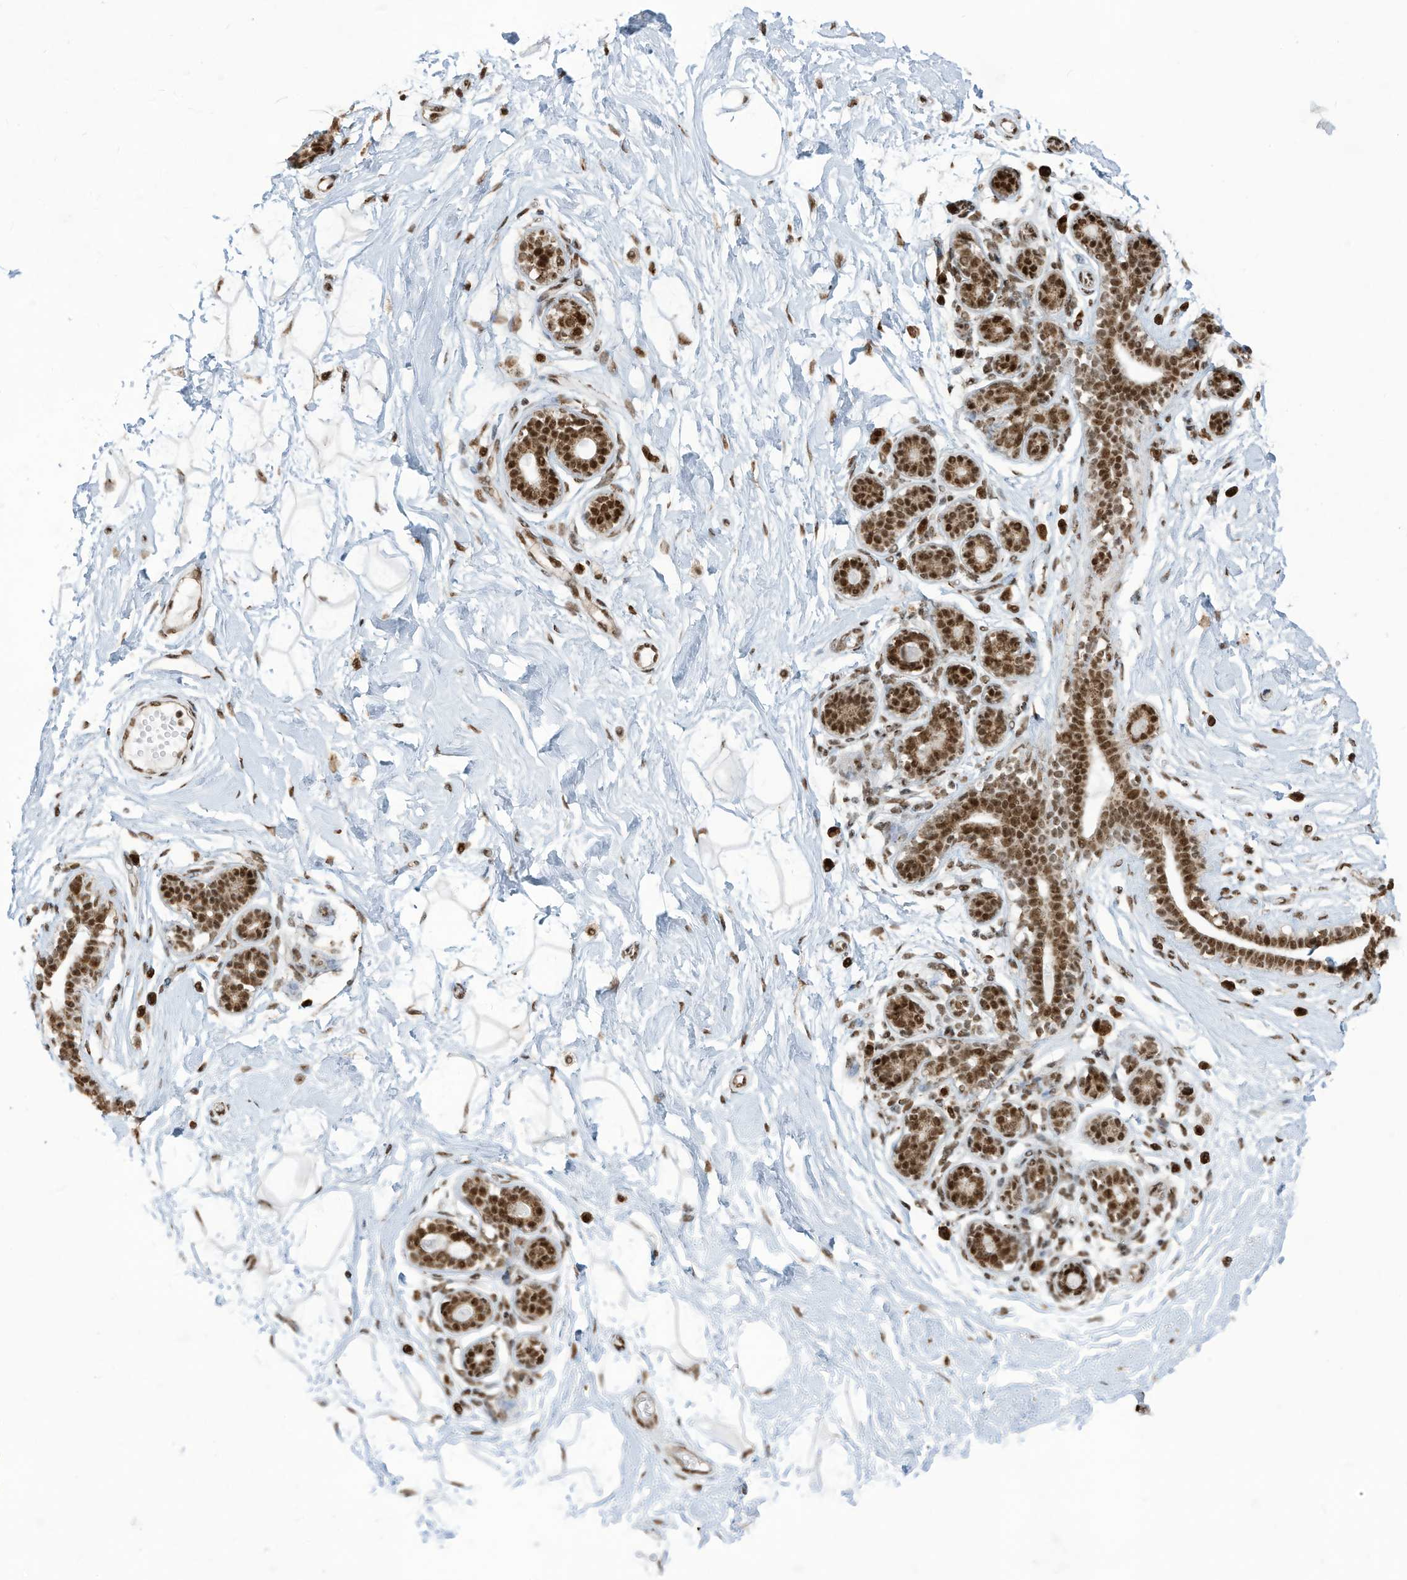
{"staining": {"intensity": "negative", "quantity": "none", "location": "none"}, "tissue": "breast", "cell_type": "Adipocytes", "image_type": "normal", "snomed": [{"axis": "morphology", "description": "Normal tissue, NOS"}, {"axis": "morphology", "description": "Adenoma, NOS"}, {"axis": "topography", "description": "Breast"}], "caption": "Breast stained for a protein using immunohistochemistry (IHC) exhibits no staining adipocytes.", "gene": "LBH", "patient": {"sex": "female", "age": 23}}